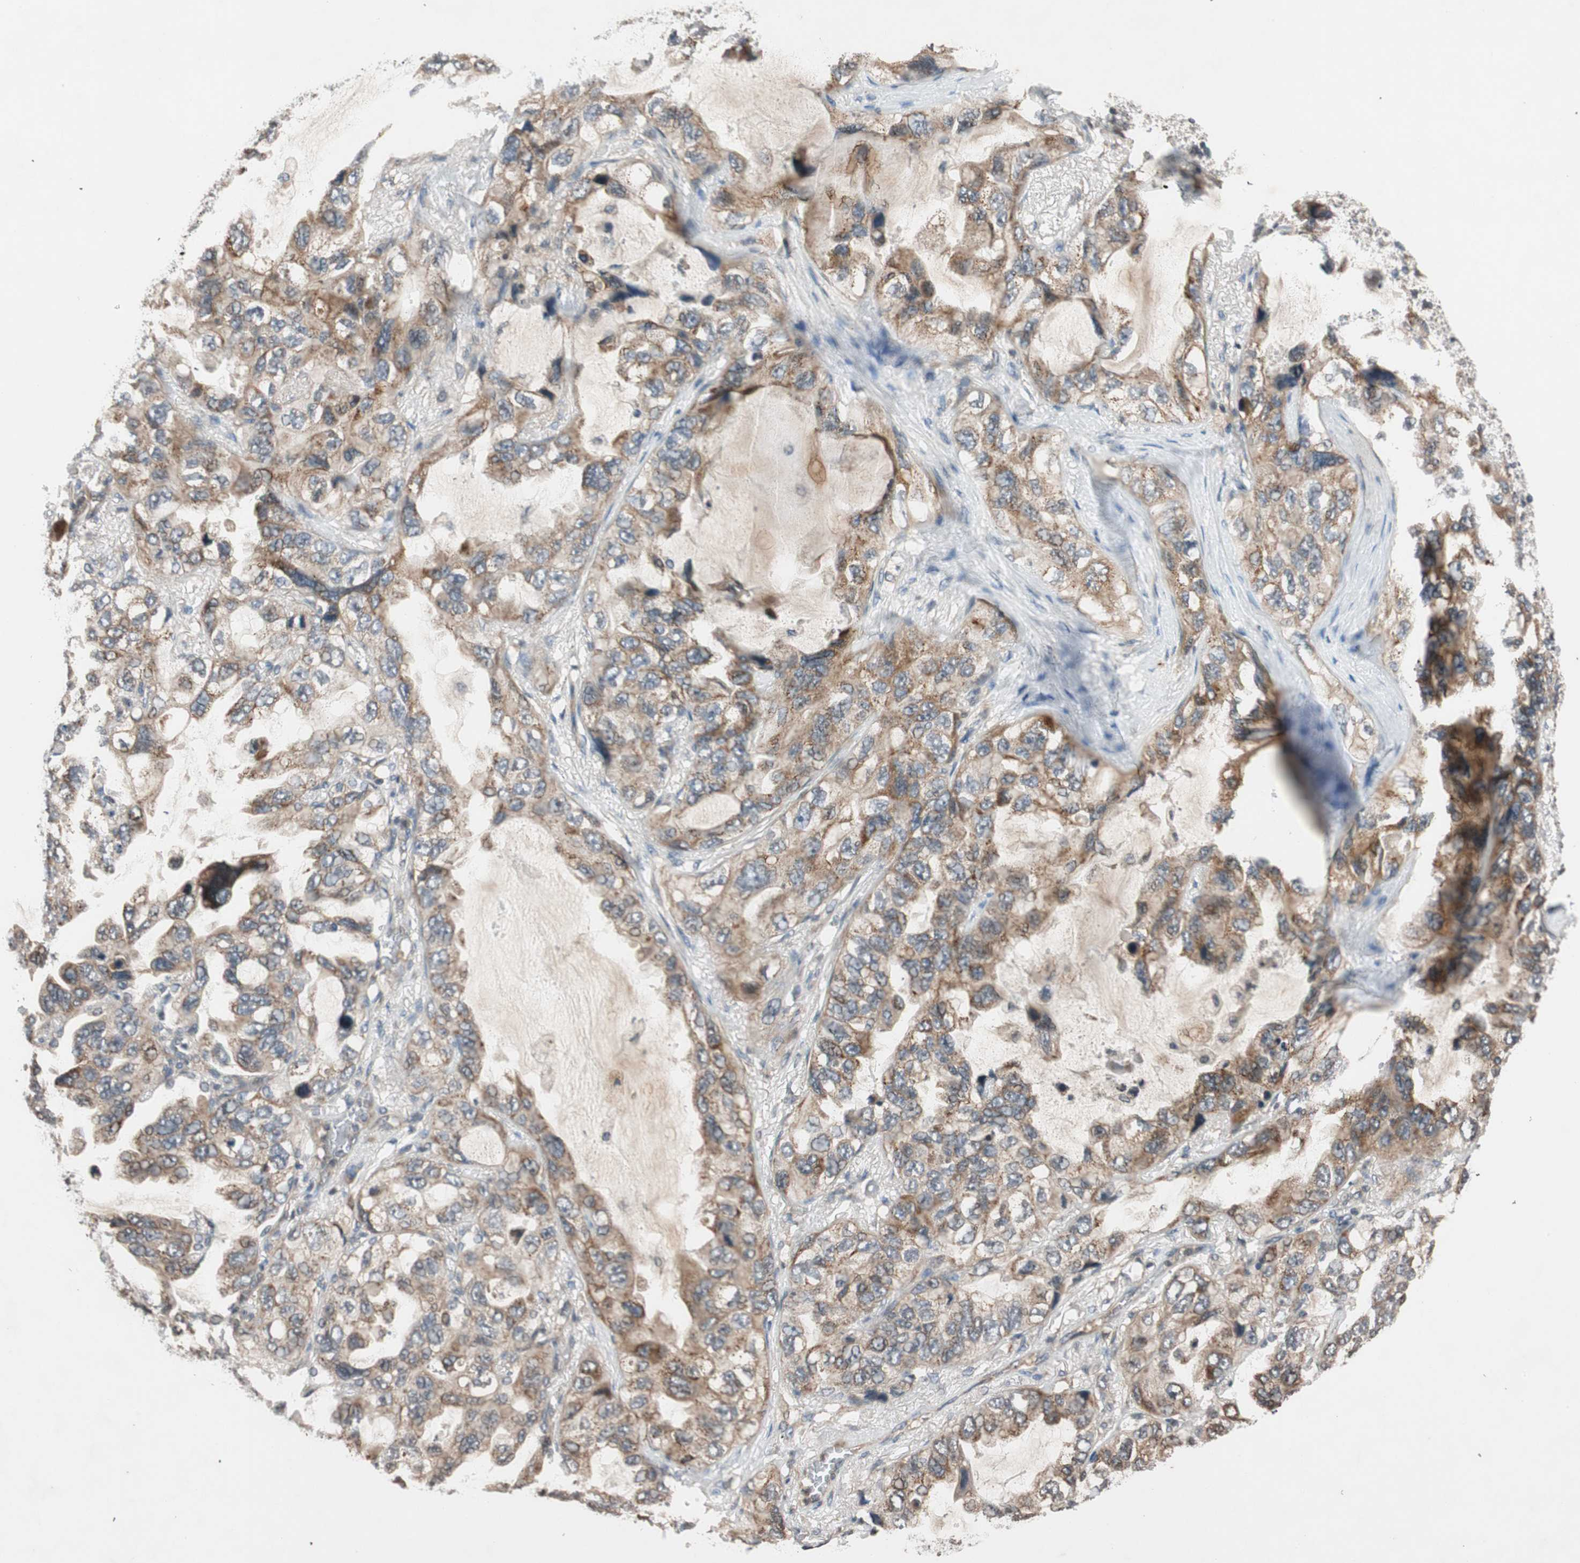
{"staining": {"intensity": "moderate", "quantity": ">75%", "location": "cytoplasmic/membranous"}, "tissue": "lung cancer", "cell_type": "Tumor cells", "image_type": "cancer", "snomed": [{"axis": "morphology", "description": "Squamous cell carcinoma, NOS"}, {"axis": "topography", "description": "Lung"}], "caption": "Immunohistochemical staining of lung cancer (squamous cell carcinoma) shows moderate cytoplasmic/membranous protein positivity in about >75% of tumor cells.", "gene": "GCLM", "patient": {"sex": "female", "age": 73}}